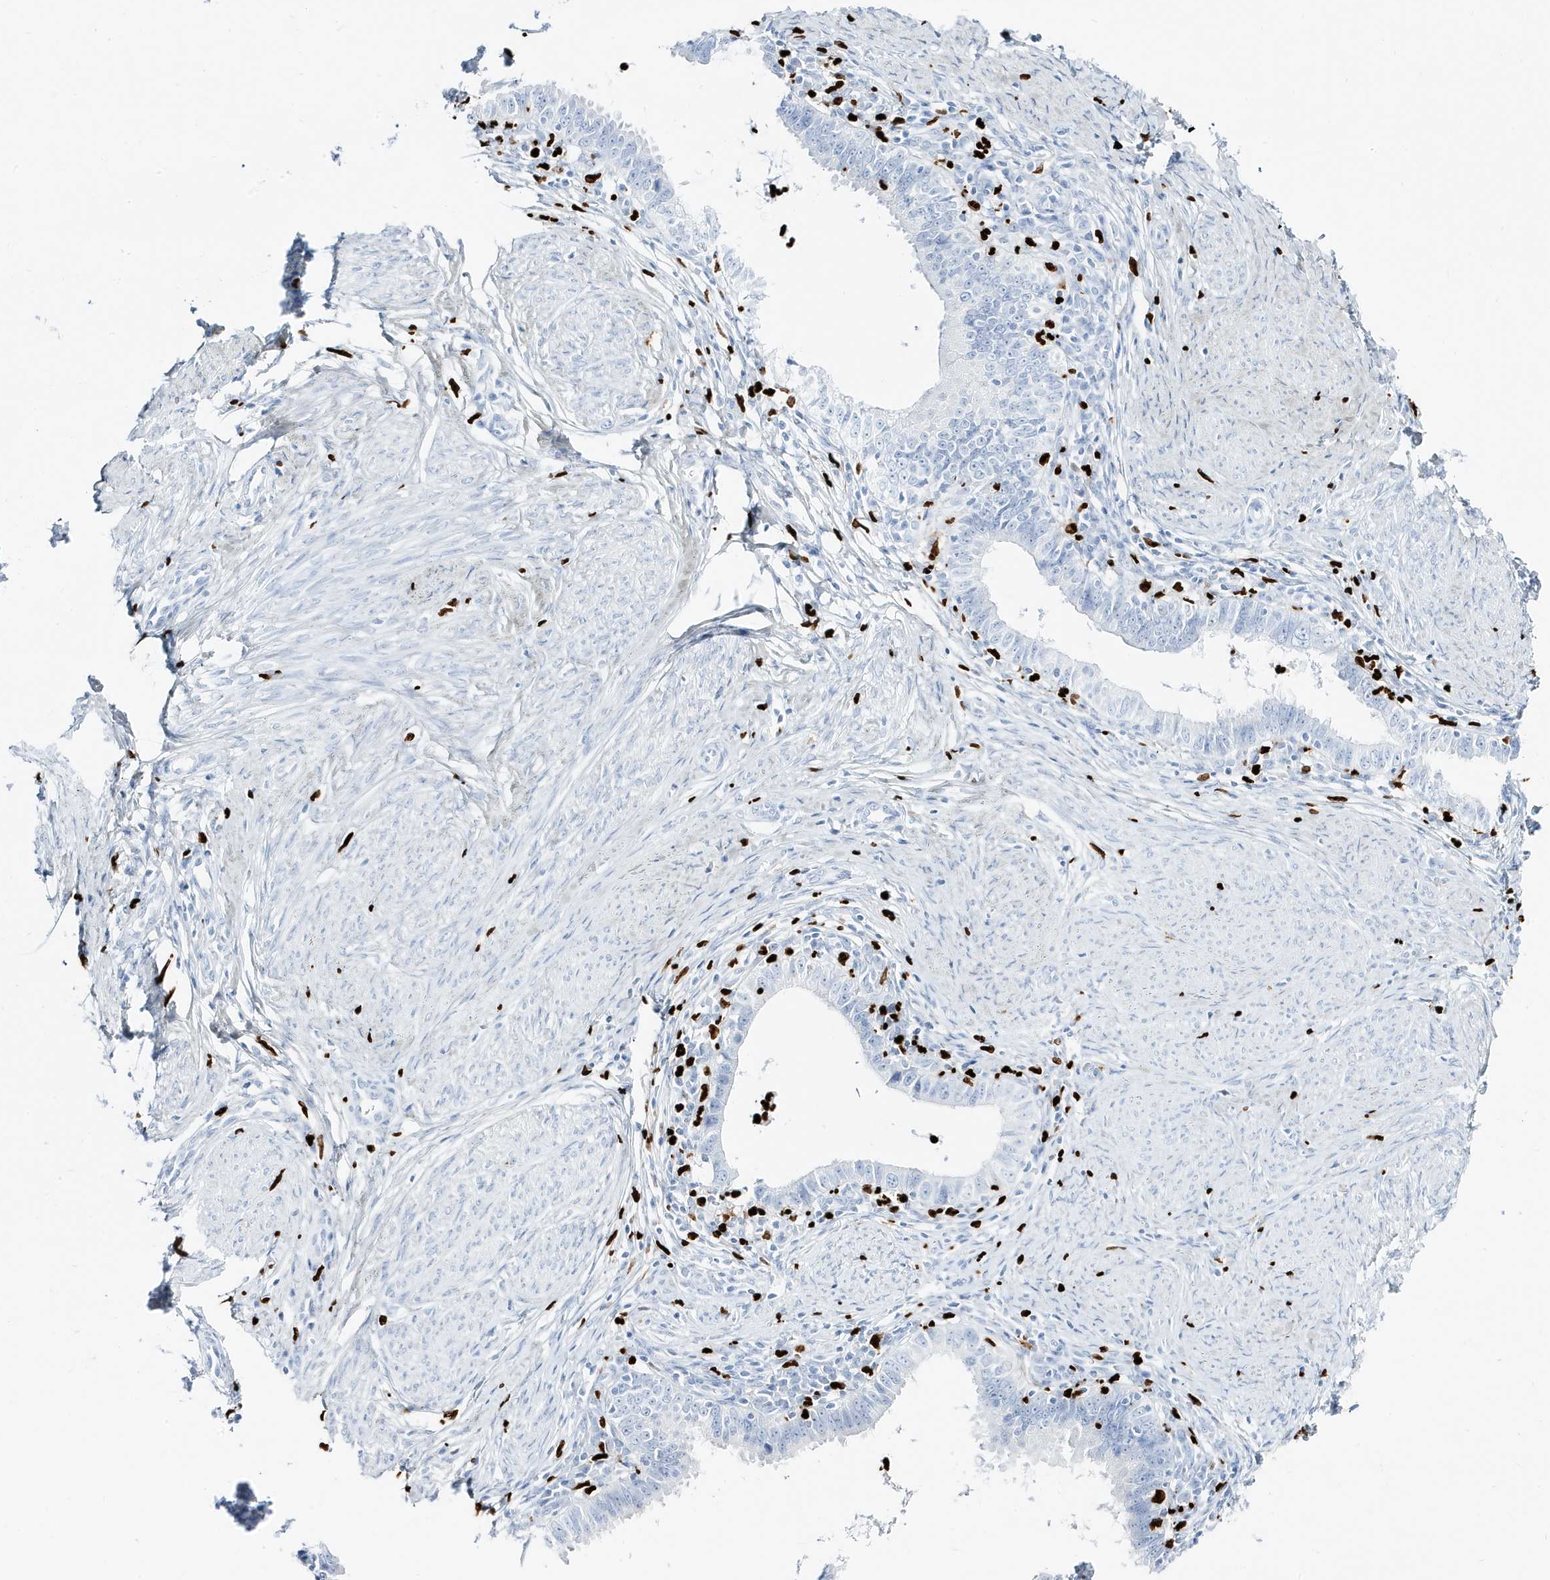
{"staining": {"intensity": "negative", "quantity": "none", "location": "none"}, "tissue": "cervical cancer", "cell_type": "Tumor cells", "image_type": "cancer", "snomed": [{"axis": "morphology", "description": "Adenocarcinoma, NOS"}, {"axis": "topography", "description": "Cervix"}], "caption": "DAB immunohistochemical staining of human adenocarcinoma (cervical) demonstrates no significant staining in tumor cells.", "gene": "MNDA", "patient": {"sex": "female", "age": 36}}